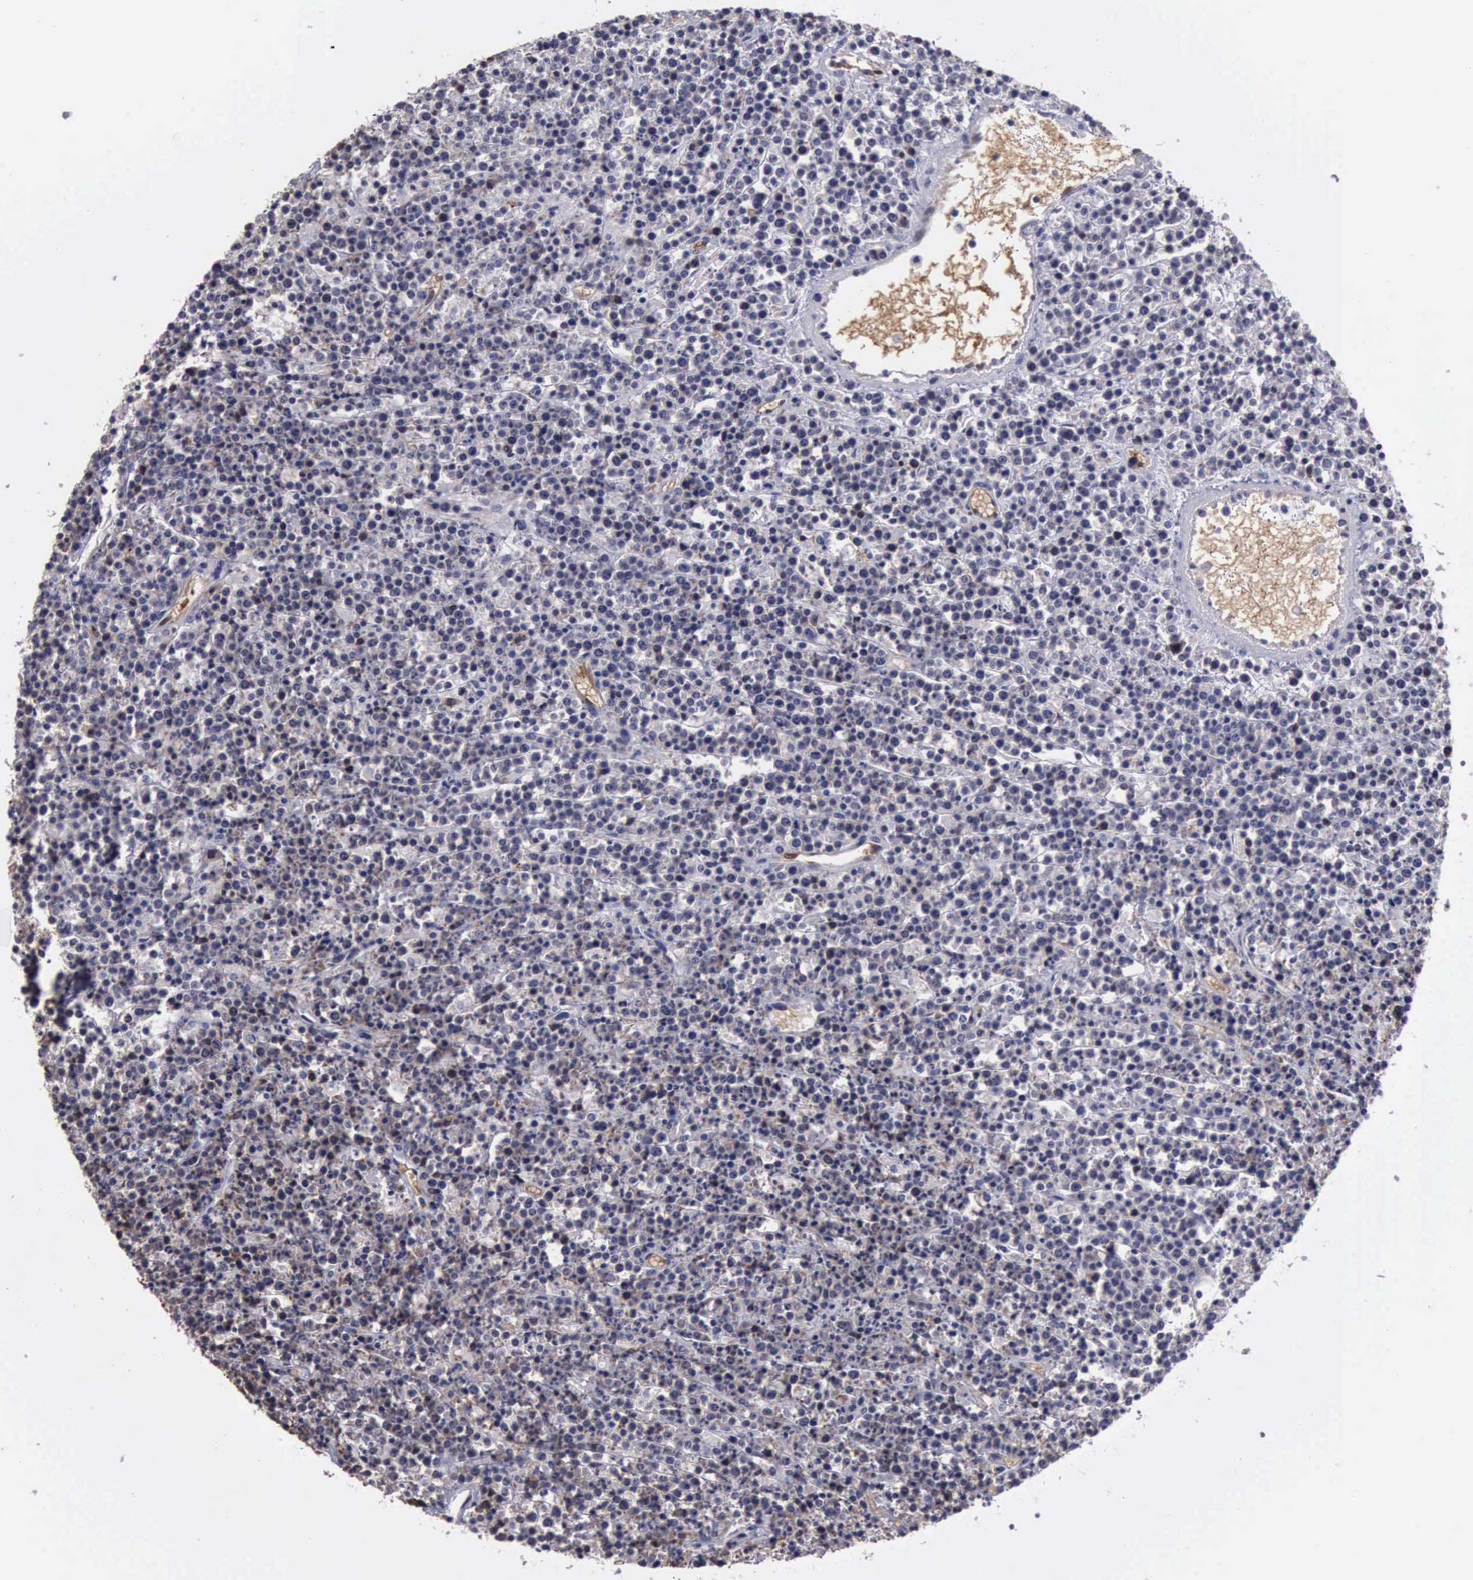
{"staining": {"intensity": "negative", "quantity": "none", "location": "none"}, "tissue": "lymphoma", "cell_type": "Tumor cells", "image_type": "cancer", "snomed": [{"axis": "morphology", "description": "Malignant lymphoma, non-Hodgkin's type, High grade"}, {"axis": "topography", "description": "Ovary"}], "caption": "Lymphoma stained for a protein using immunohistochemistry (IHC) shows no expression tumor cells.", "gene": "CEP128", "patient": {"sex": "female", "age": 56}}